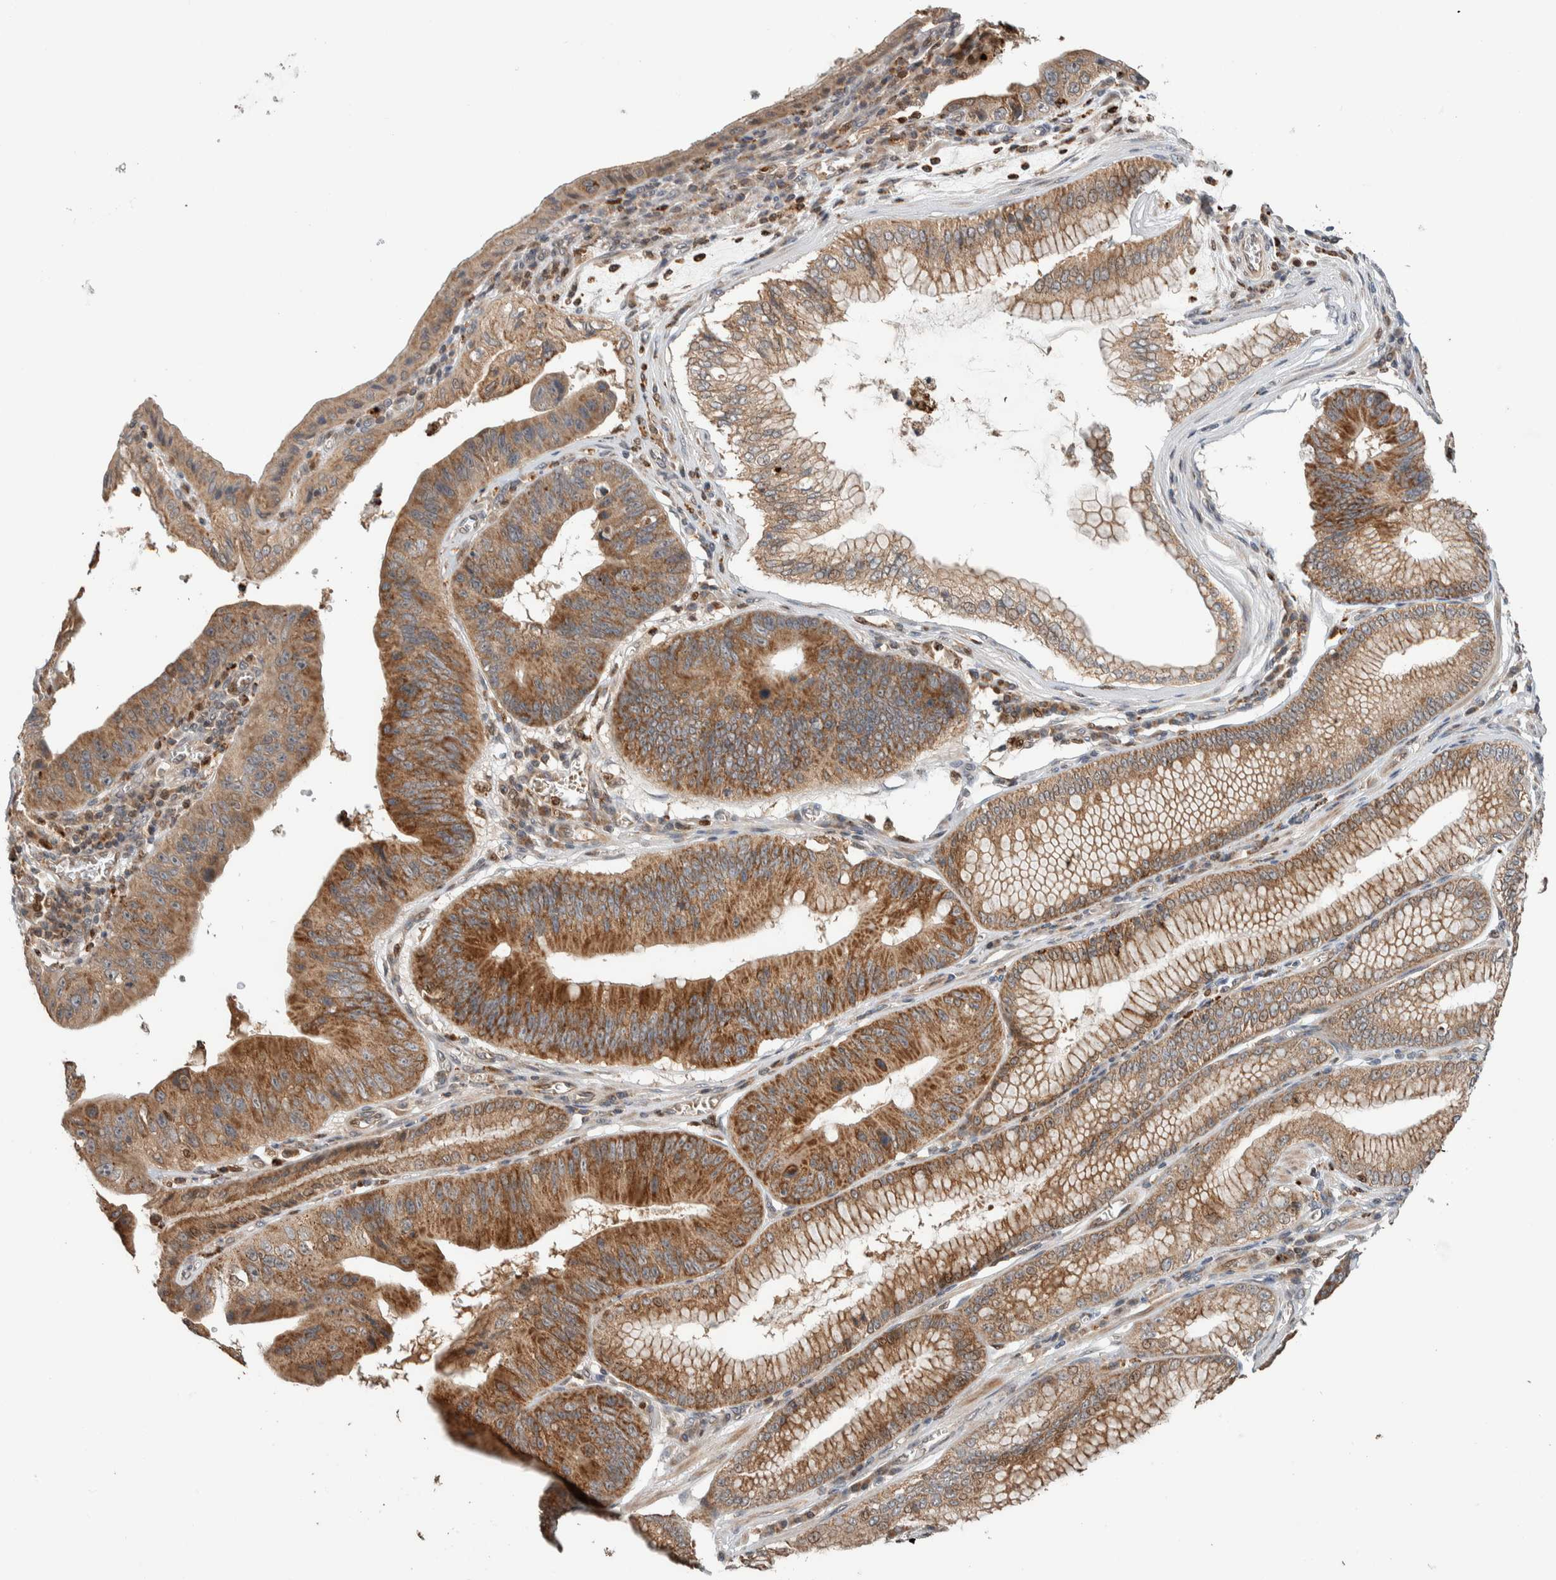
{"staining": {"intensity": "moderate", "quantity": ">75%", "location": "cytoplasmic/membranous"}, "tissue": "stomach cancer", "cell_type": "Tumor cells", "image_type": "cancer", "snomed": [{"axis": "morphology", "description": "Adenocarcinoma, NOS"}, {"axis": "topography", "description": "Stomach"}], "caption": "Adenocarcinoma (stomach) stained with a protein marker reveals moderate staining in tumor cells.", "gene": "VPS53", "patient": {"sex": "male", "age": 59}}